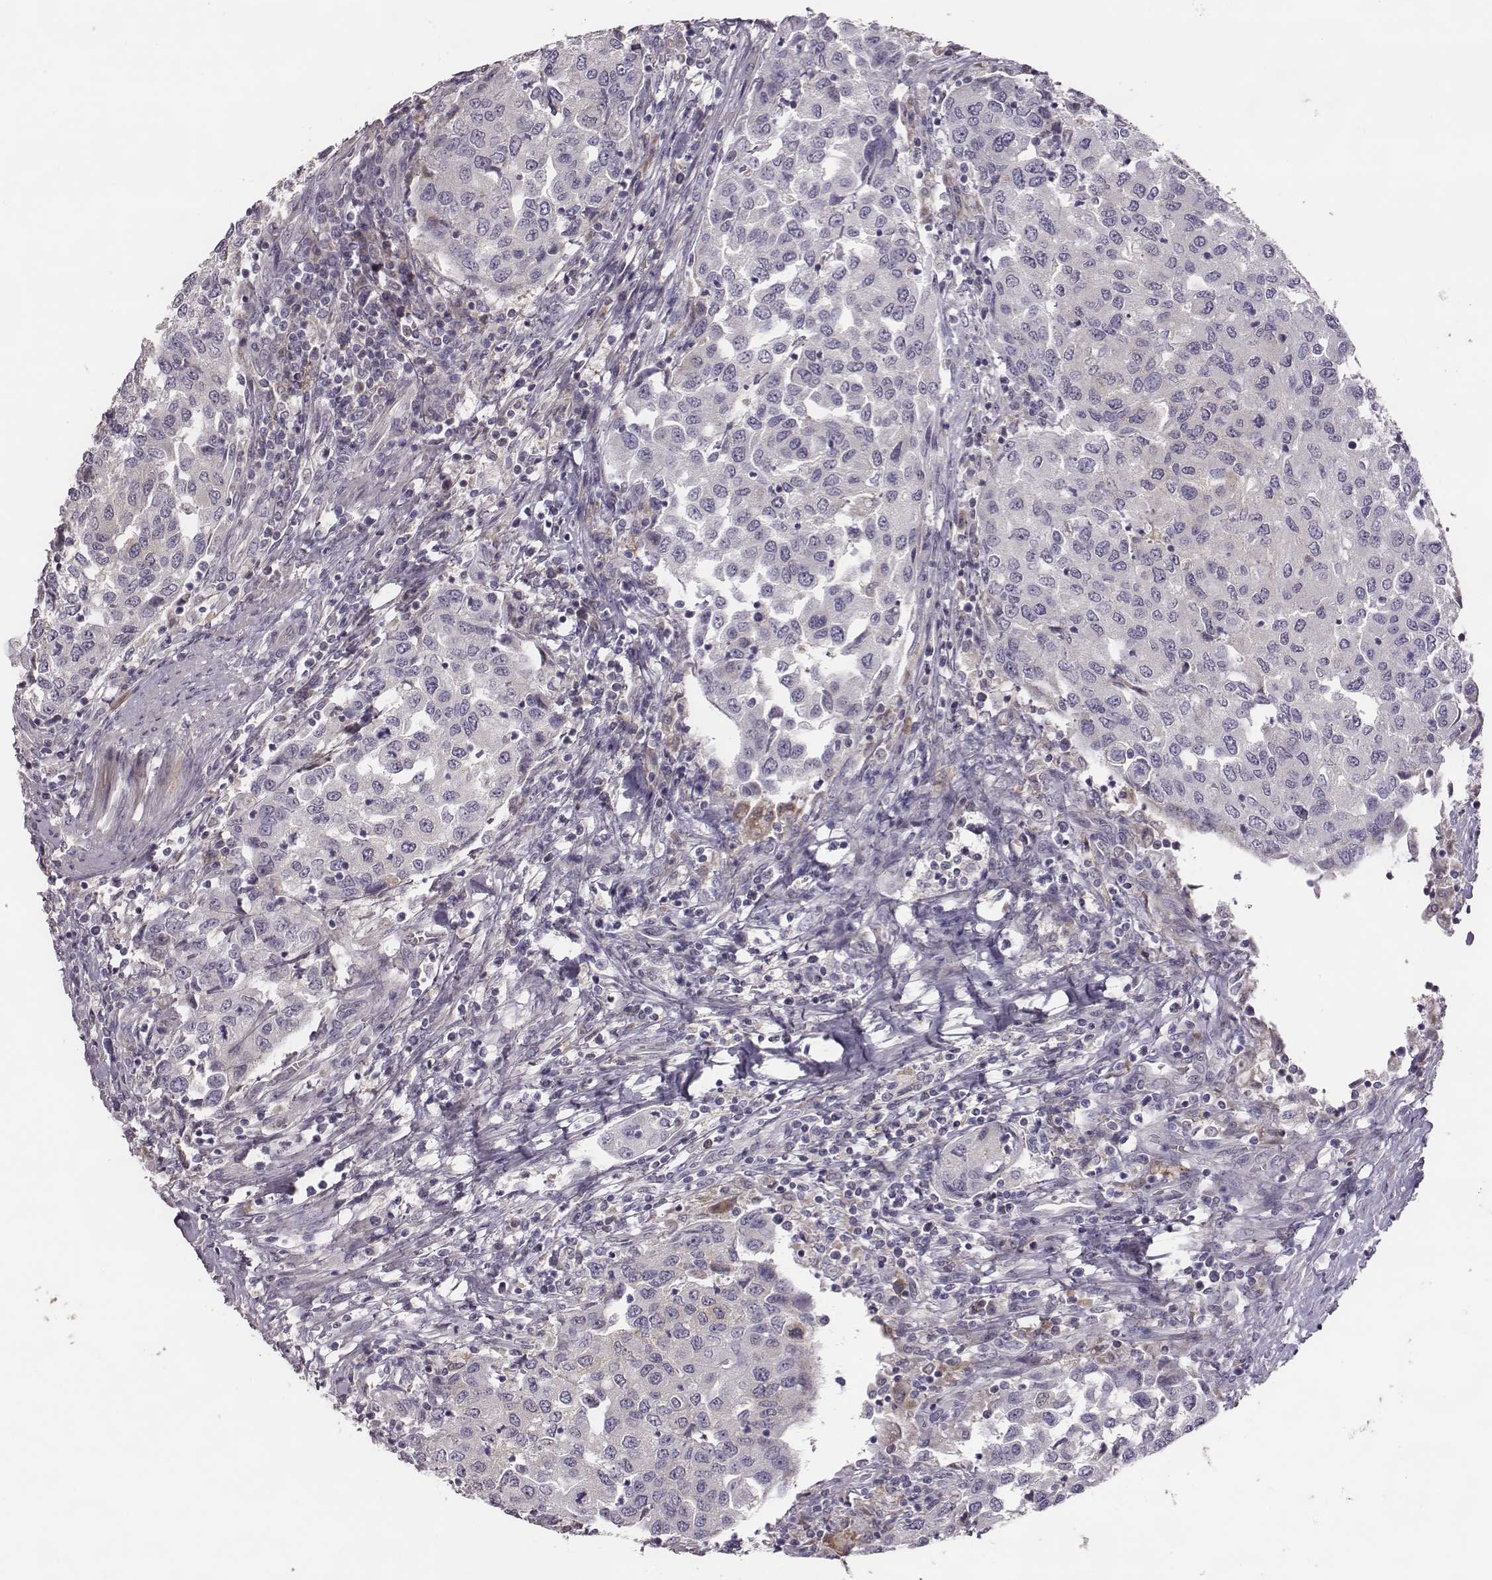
{"staining": {"intensity": "negative", "quantity": "none", "location": "none"}, "tissue": "urothelial cancer", "cell_type": "Tumor cells", "image_type": "cancer", "snomed": [{"axis": "morphology", "description": "Urothelial carcinoma, High grade"}, {"axis": "topography", "description": "Urinary bladder"}], "caption": "Photomicrograph shows no protein positivity in tumor cells of urothelial carcinoma (high-grade) tissue.", "gene": "KMO", "patient": {"sex": "female", "age": 78}}